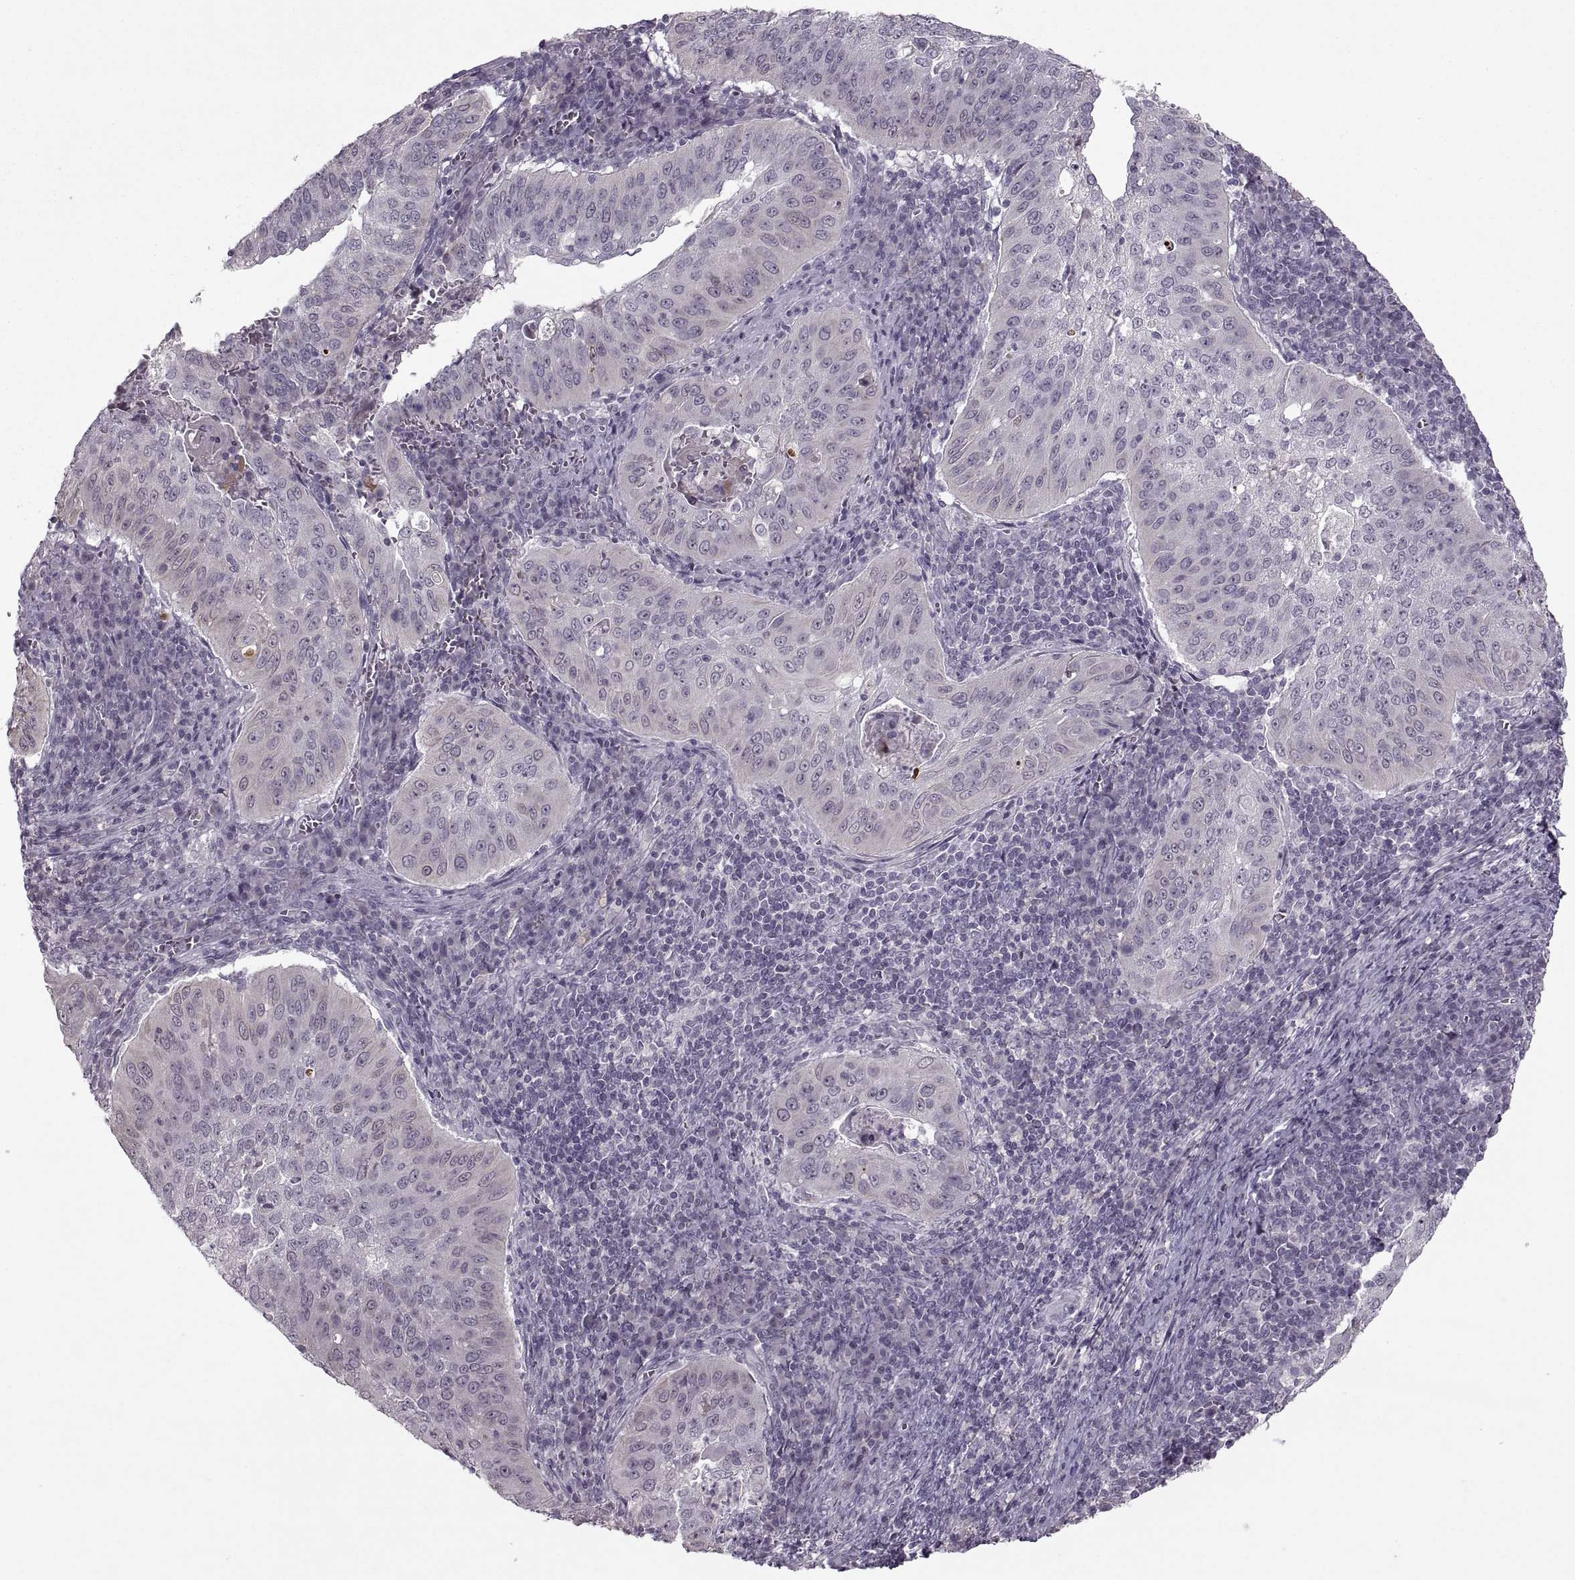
{"staining": {"intensity": "weak", "quantity": "<25%", "location": "cytoplasmic/membranous"}, "tissue": "cervical cancer", "cell_type": "Tumor cells", "image_type": "cancer", "snomed": [{"axis": "morphology", "description": "Squamous cell carcinoma, NOS"}, {"axis": "topography", "description": "Cervix"}], "caption": "Image shows no significant protein positivity in tumor cells of cervical cancer.", "gene": "MGAT4D", "patient": {"sex": "female", "age": 39}}